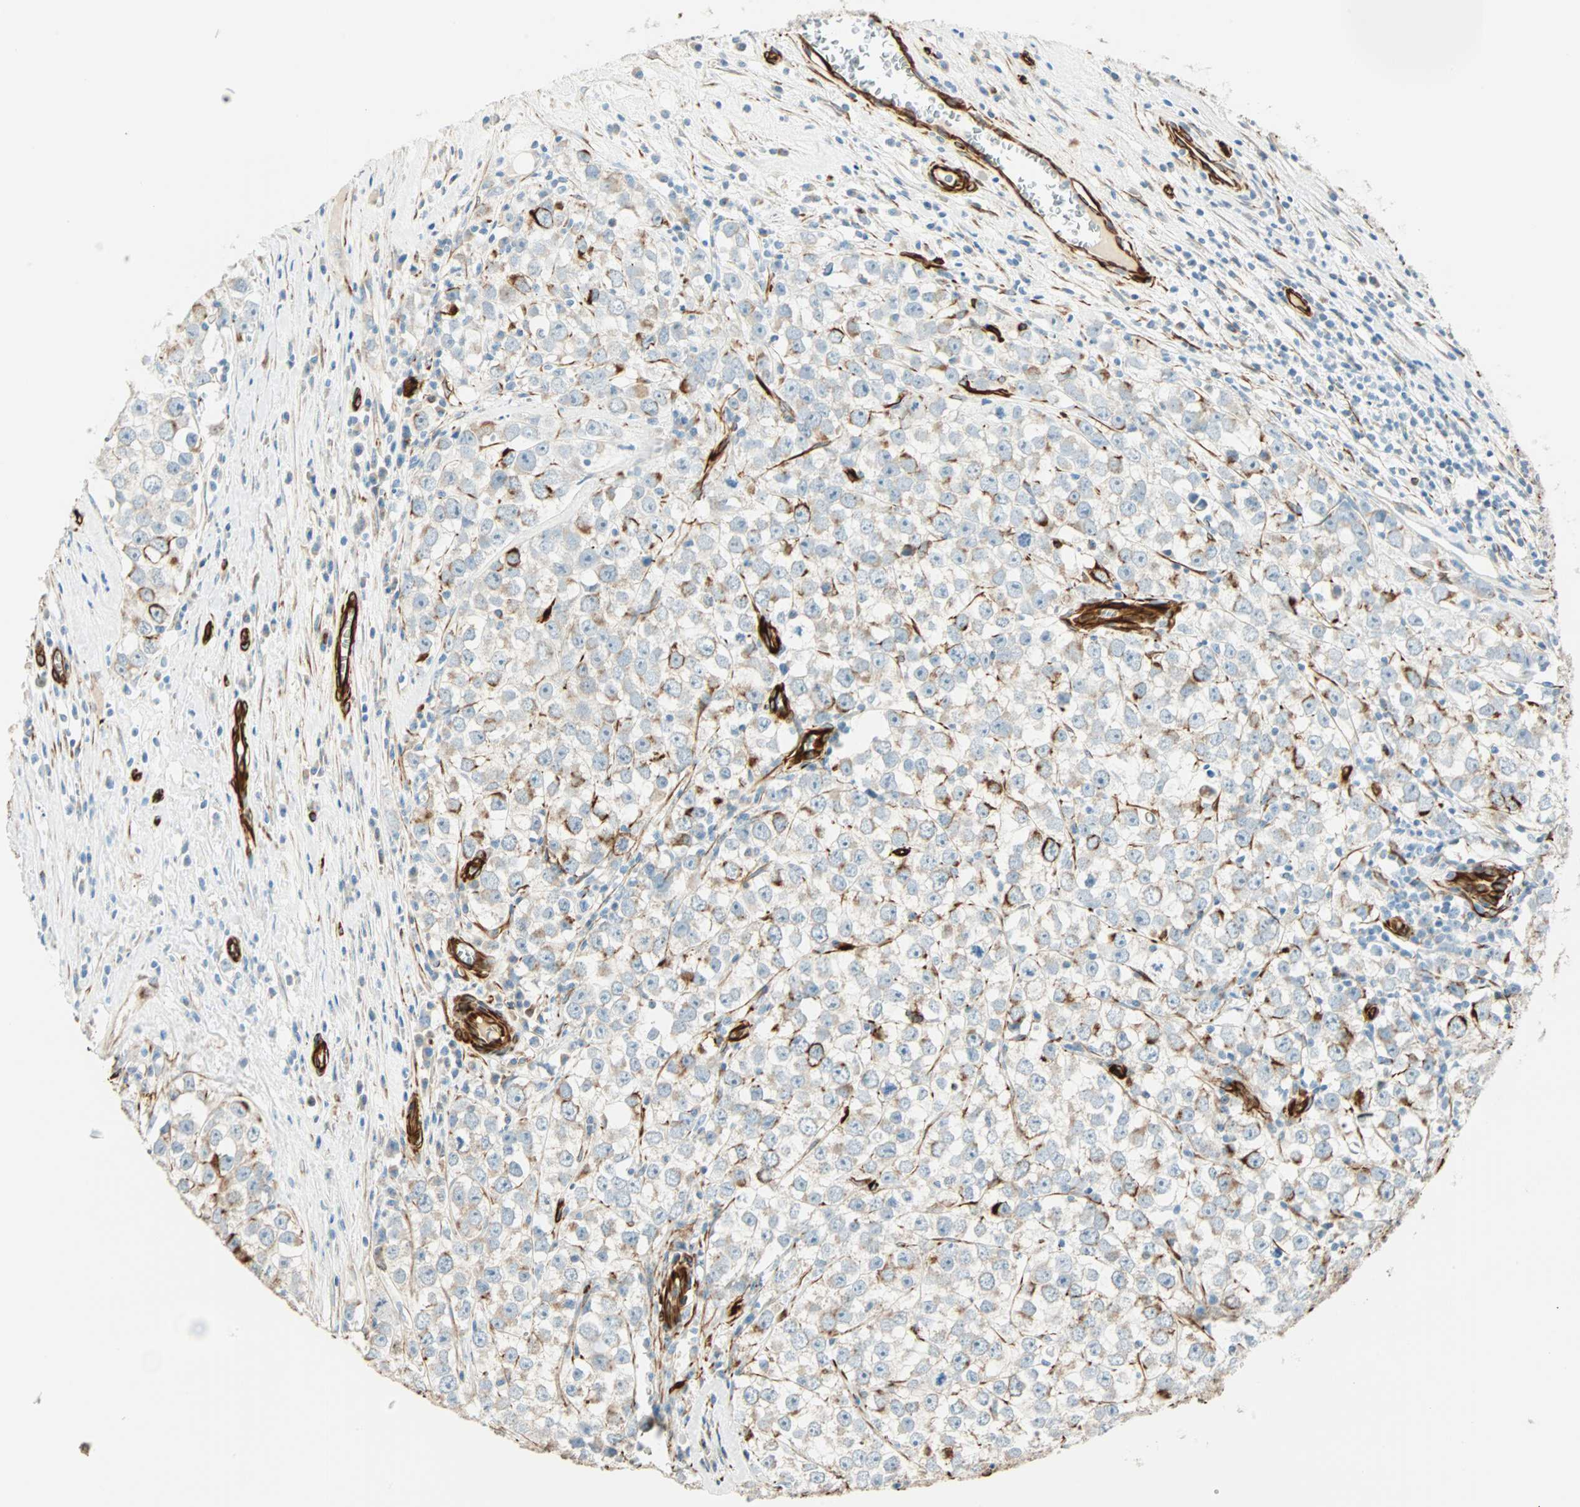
{"staining": {"intensity": "weak", "quantity": "25%-75%", "location": "cytoplasmic/membranous"}, "tissue": "testis cancer", "cell_type": "Tumor cells", "image_type": "cancer", "snomed": [{"axis": "morphology", "description": "Seminoma, NOS"}, {"axis": "morphology", "description": "Carcinoma, Embryonal, NOS"}, {"axis": "topography", "description": "Testis"}], "caption": "Immunohistochemistry (IHC) micrograph of neoplastic tissue: embryonal carcinoma (testis) stained using immunohistochemistry demonstrates low levels of weak protein expression localized specifically in the cytoplasmic/membranous of tumor cells, appearing as a cytoplasmic/membranous brown color.", "gene": "NES", "patient": {"sex": "male", "age": 52}}